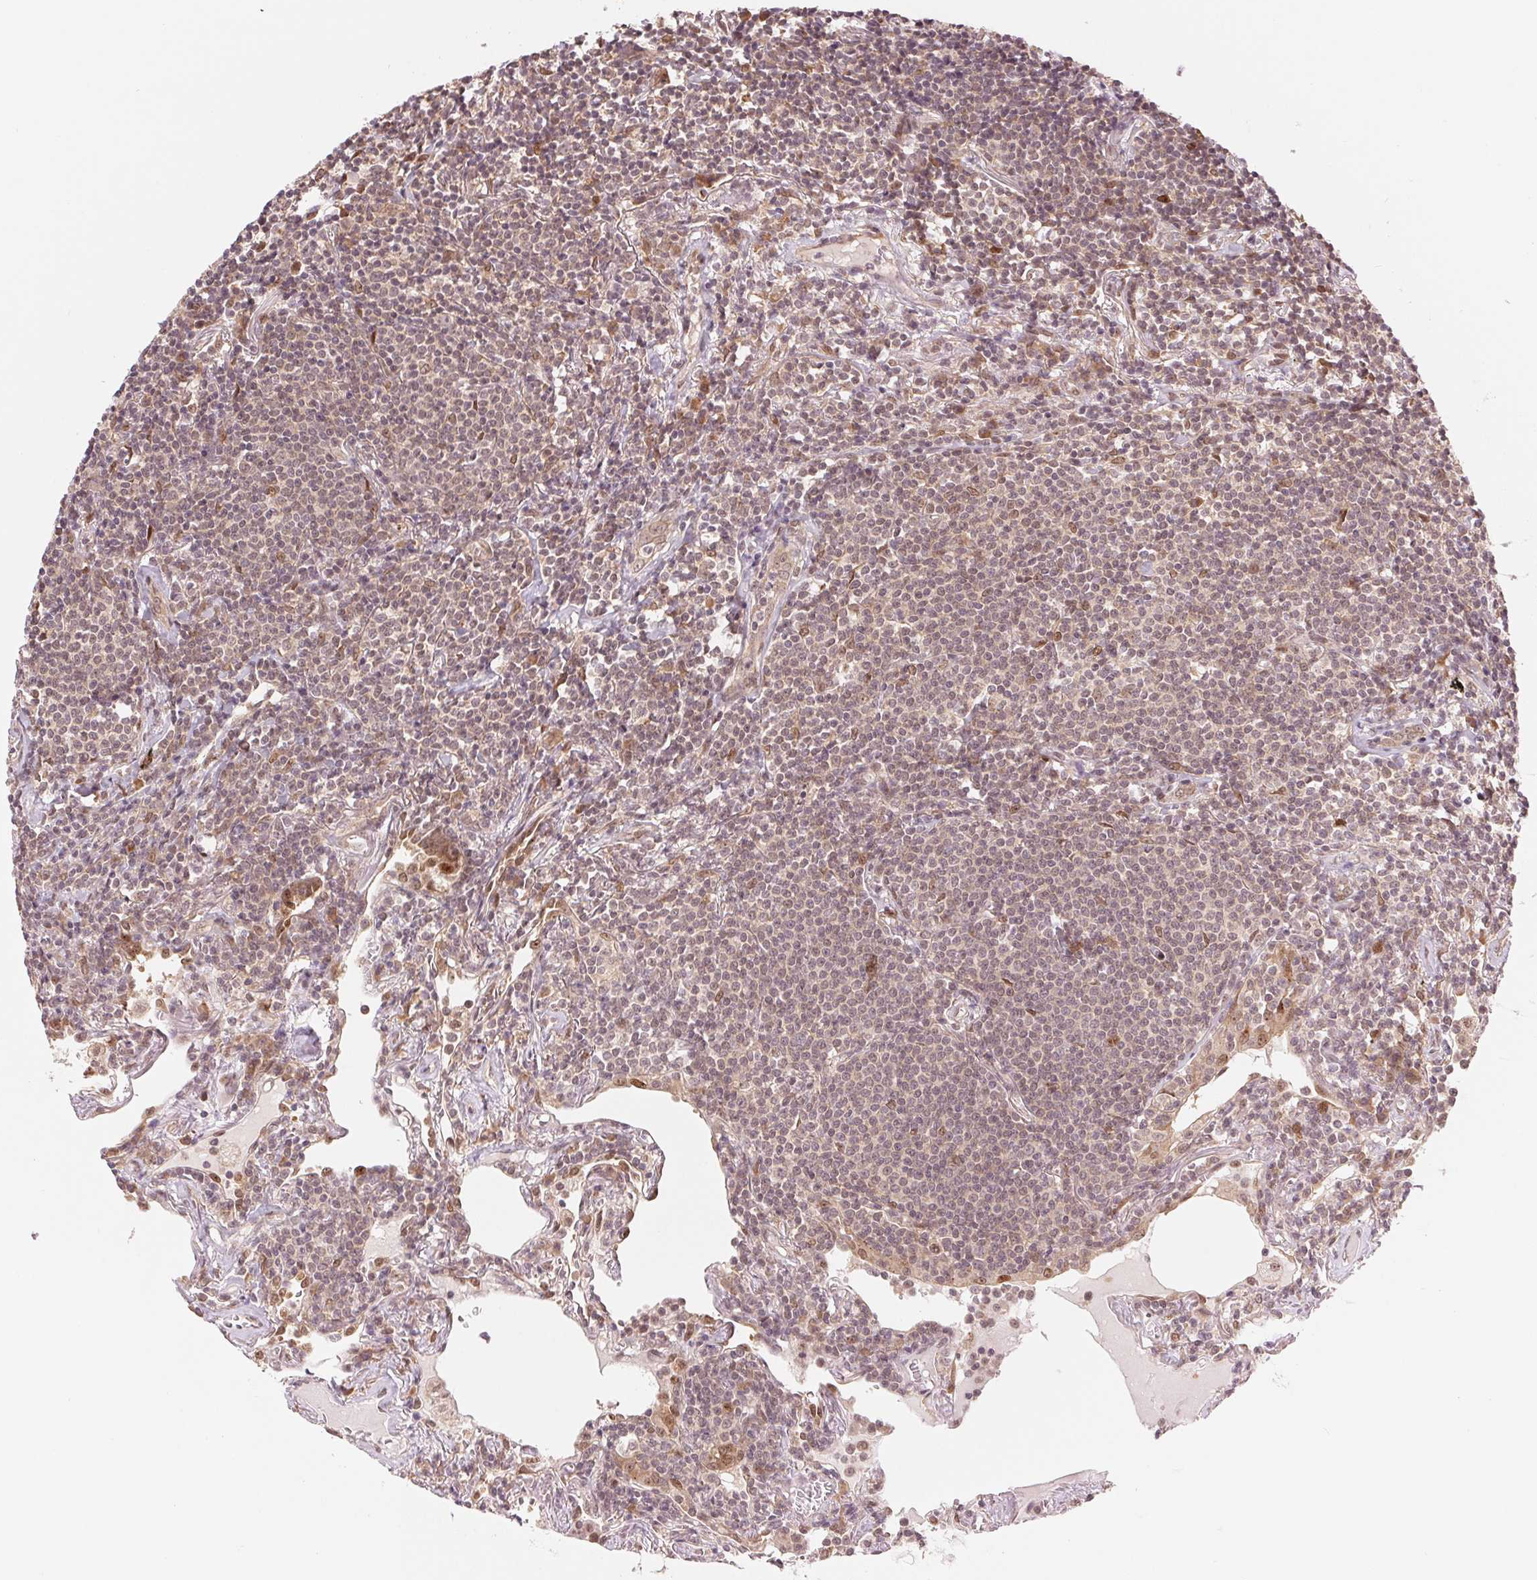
{"staining": {"intensity": "moderate", "quantity": ">75%", "location": "nuclear"}, "tissue": "lymphoma", "cell_type": "Tumor cells", "image_type": "cancer", "snomed": [{"axis": "morphology", "description": "Malignant lymphoma, non-Hodgkin's type, Low grade"}, {"axis": "topography", "description": "Lung"}], "caption": "Lymphoma was stained to show a protein in brown. There is medium levels of moderate nuclear expression in approximately >75% of tumor cells. (IHC, brightfield microscopy, high magnification).", "gene": "ERI3", "patient": {"sex": "female", "age": 71}}